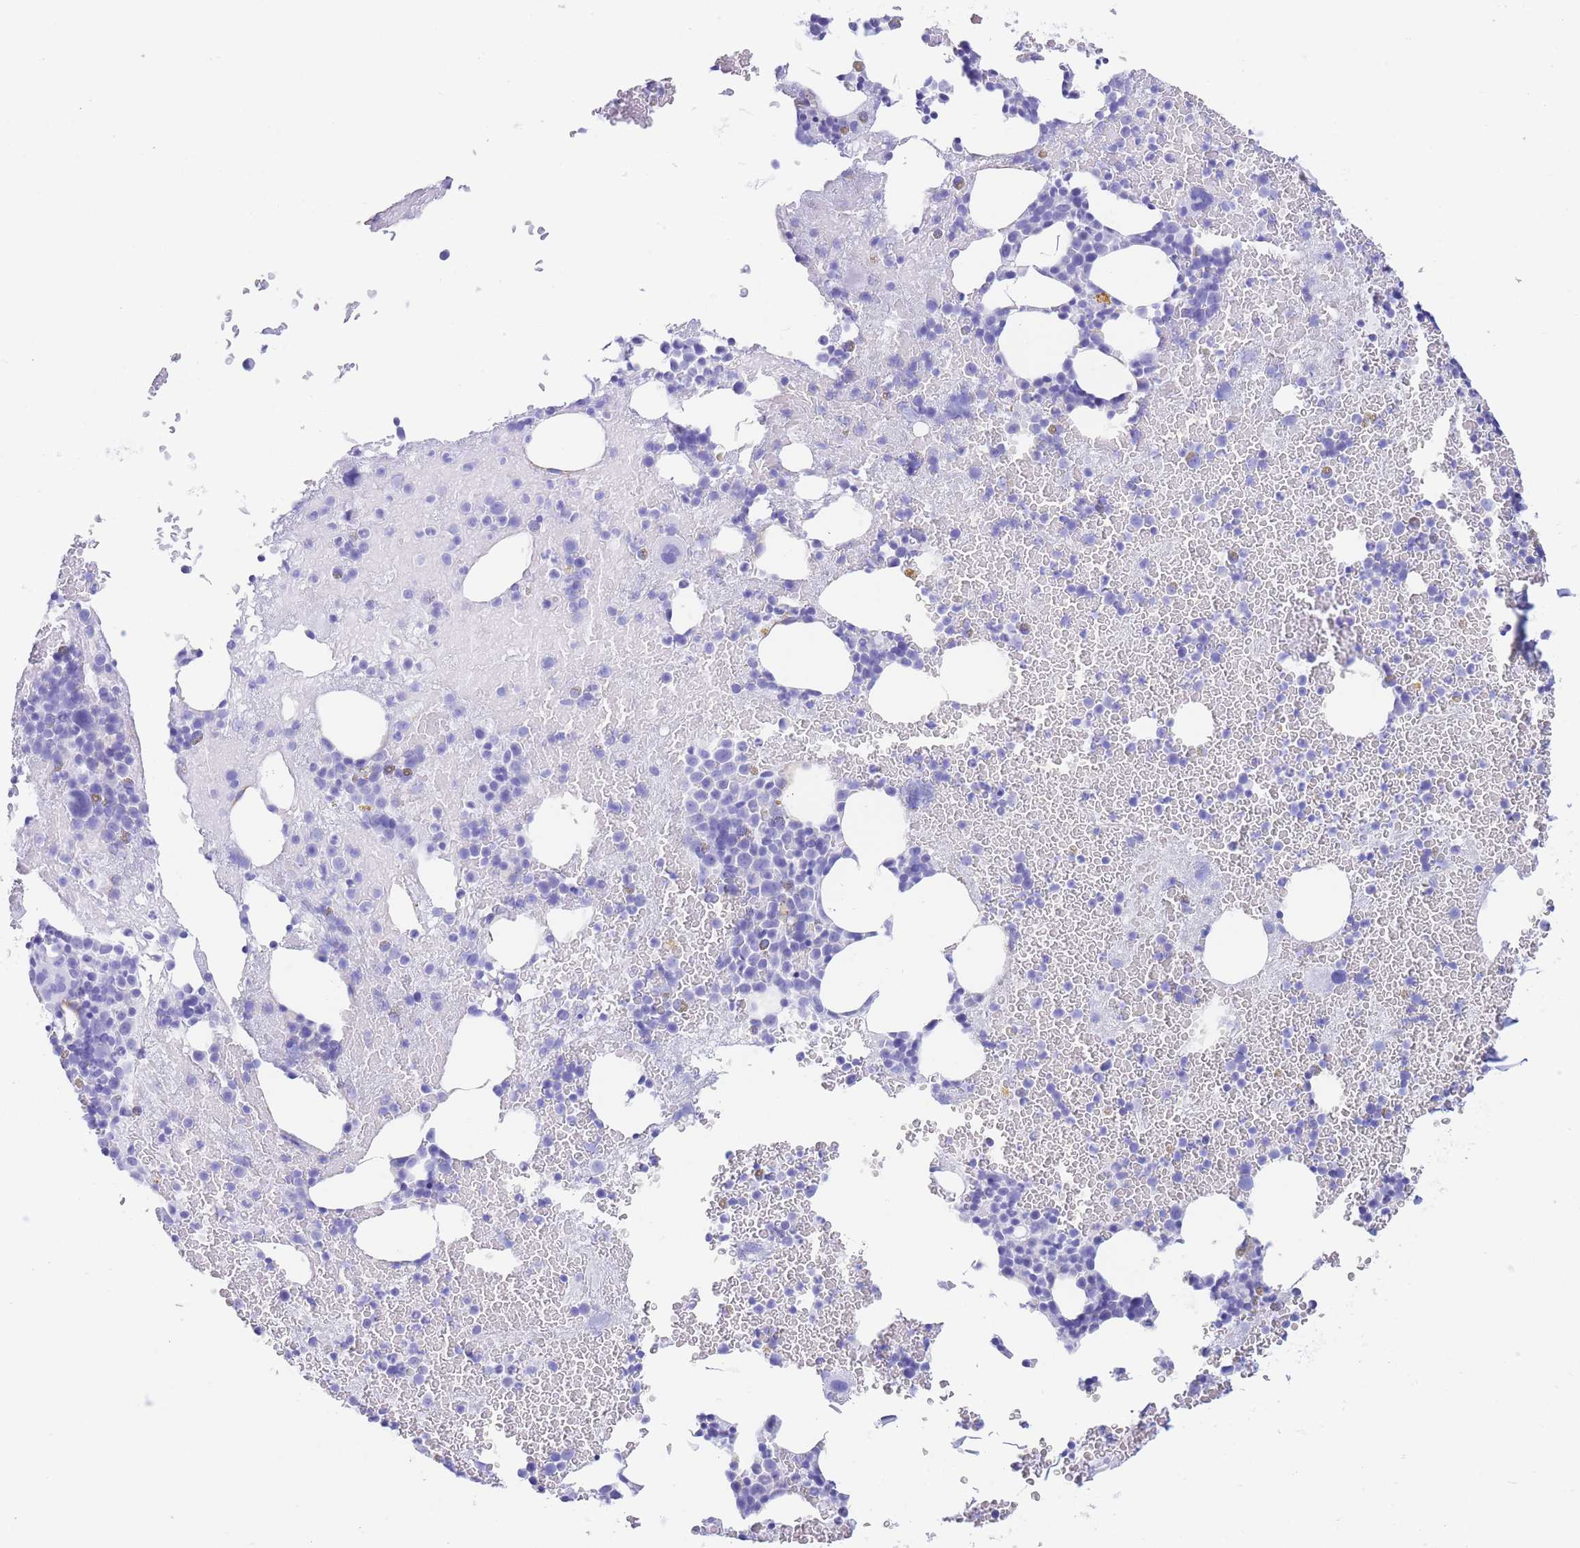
{"staining": {"intensity": "negative", "quantity": "none", "location": "none"}, "tissue": "bone marrow", "cell_type": "Hematopoietic cells", "image_type": "normal", "snomed": [{"axis": "morphology", "description": "Normal tissue, NOS"}, {"axis": "topography", "description": "Bone marrow"}], "caption": "DAB (3,3'-diaminobenzidine) immunohistochemical staining of normal bone marrow reveals no significant expression in hematopoietic cells.", "gene": "SLCO1B1", "patient": {"sex": "male", "age": 26}}